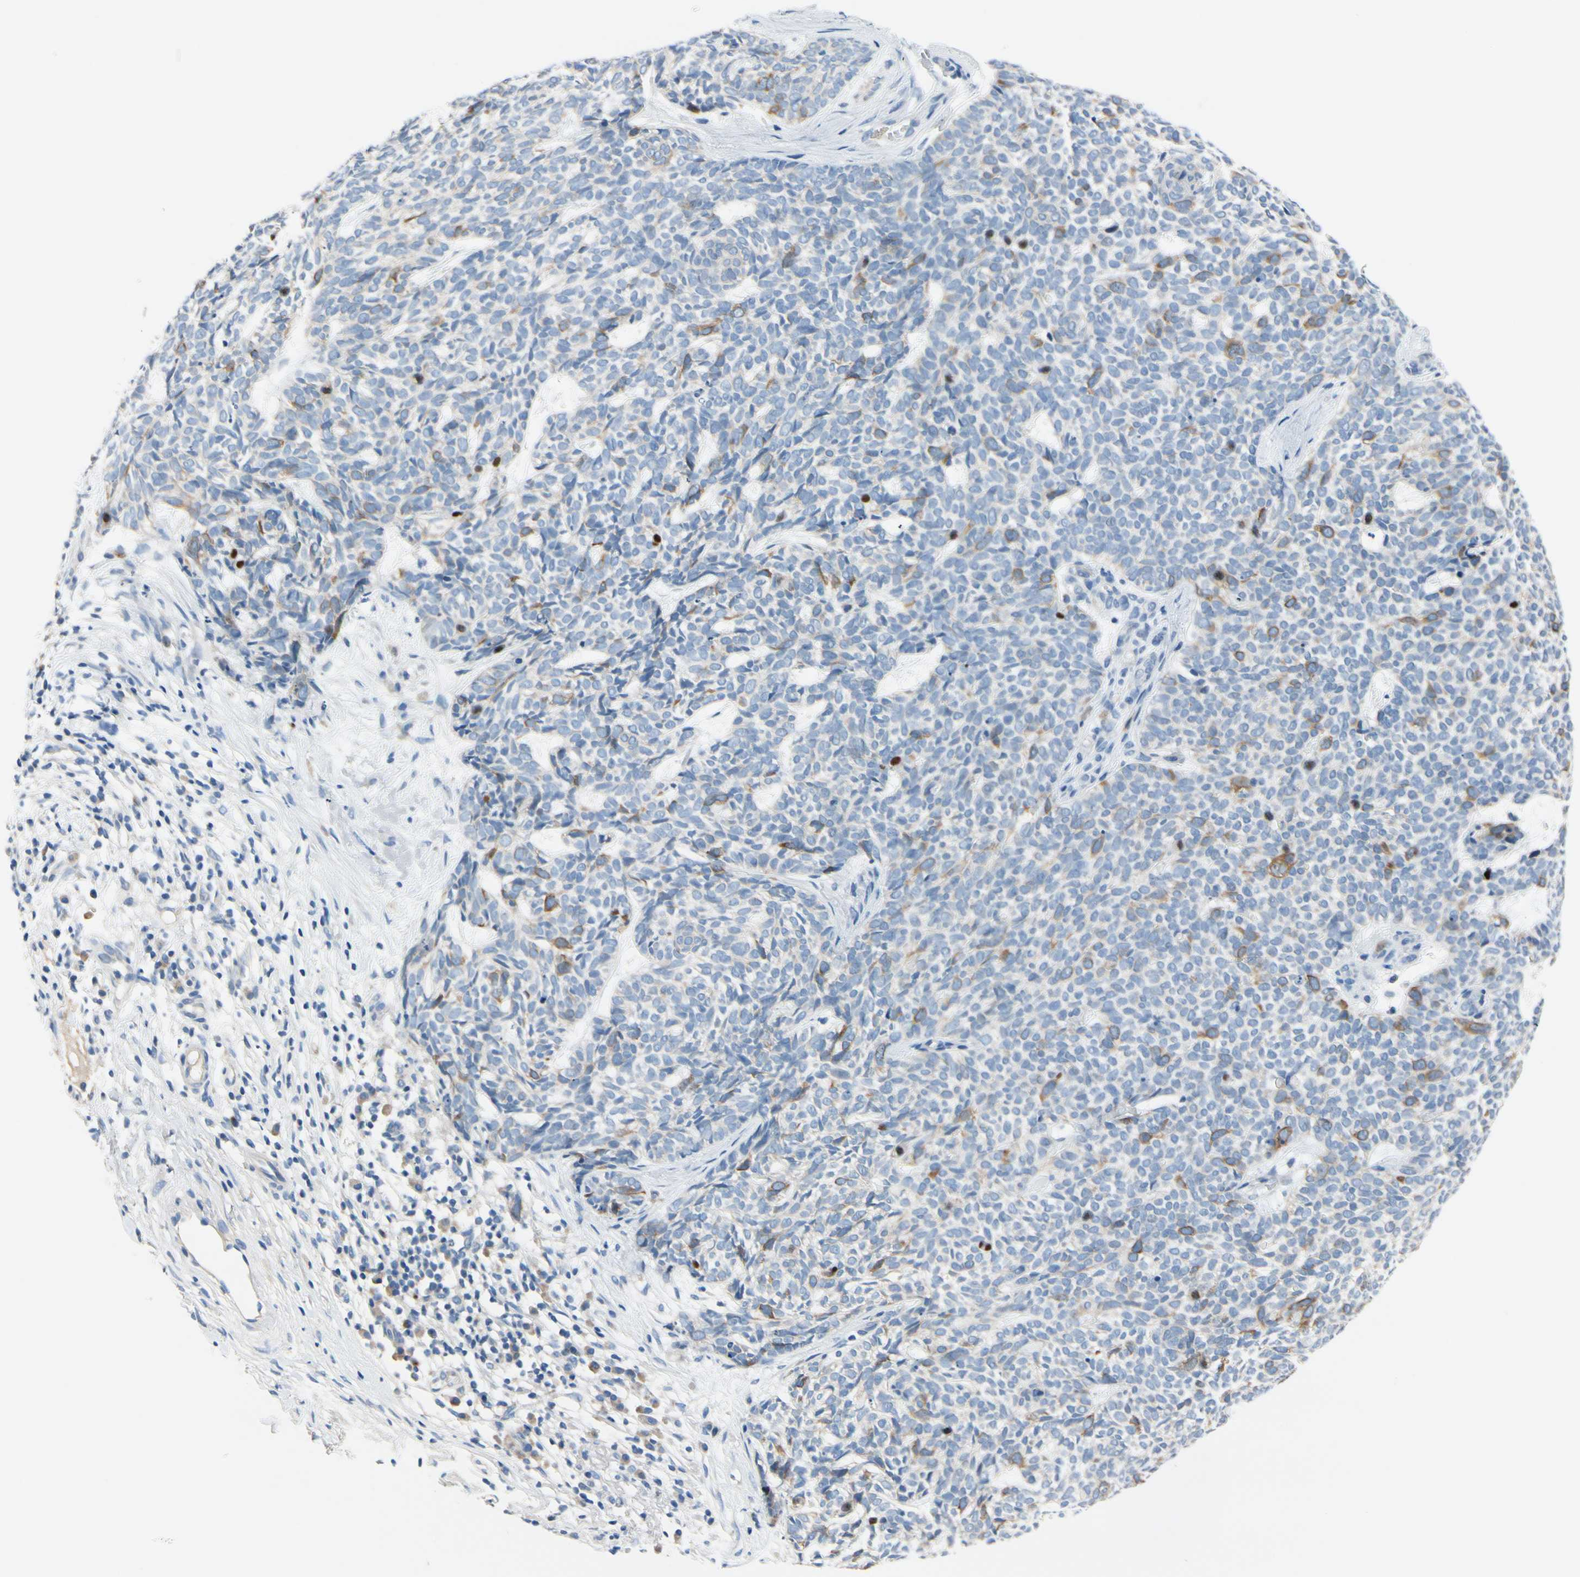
{"staining": {"intensity": "moderate", "quantity": "<25%", "location": "cytoplasmic/membranous"}, "tissue": "skin cancer", "cell_type": "Tumor cells", "image_type": "cancer", "snomed": [{"axis": "morphology", "description": "Basal cell carcinoma"}, {"axis": "topography", "description": "Skin"}], "caption": "This is an image of immunohistochemistry (IHC) staining of skin basal cell carcinoma, which shows moderate staining in the cytoplasmic/membranous of tumor cells.", "gene": "CKAP2", "patient": {"sex": "female", "age": 84}}